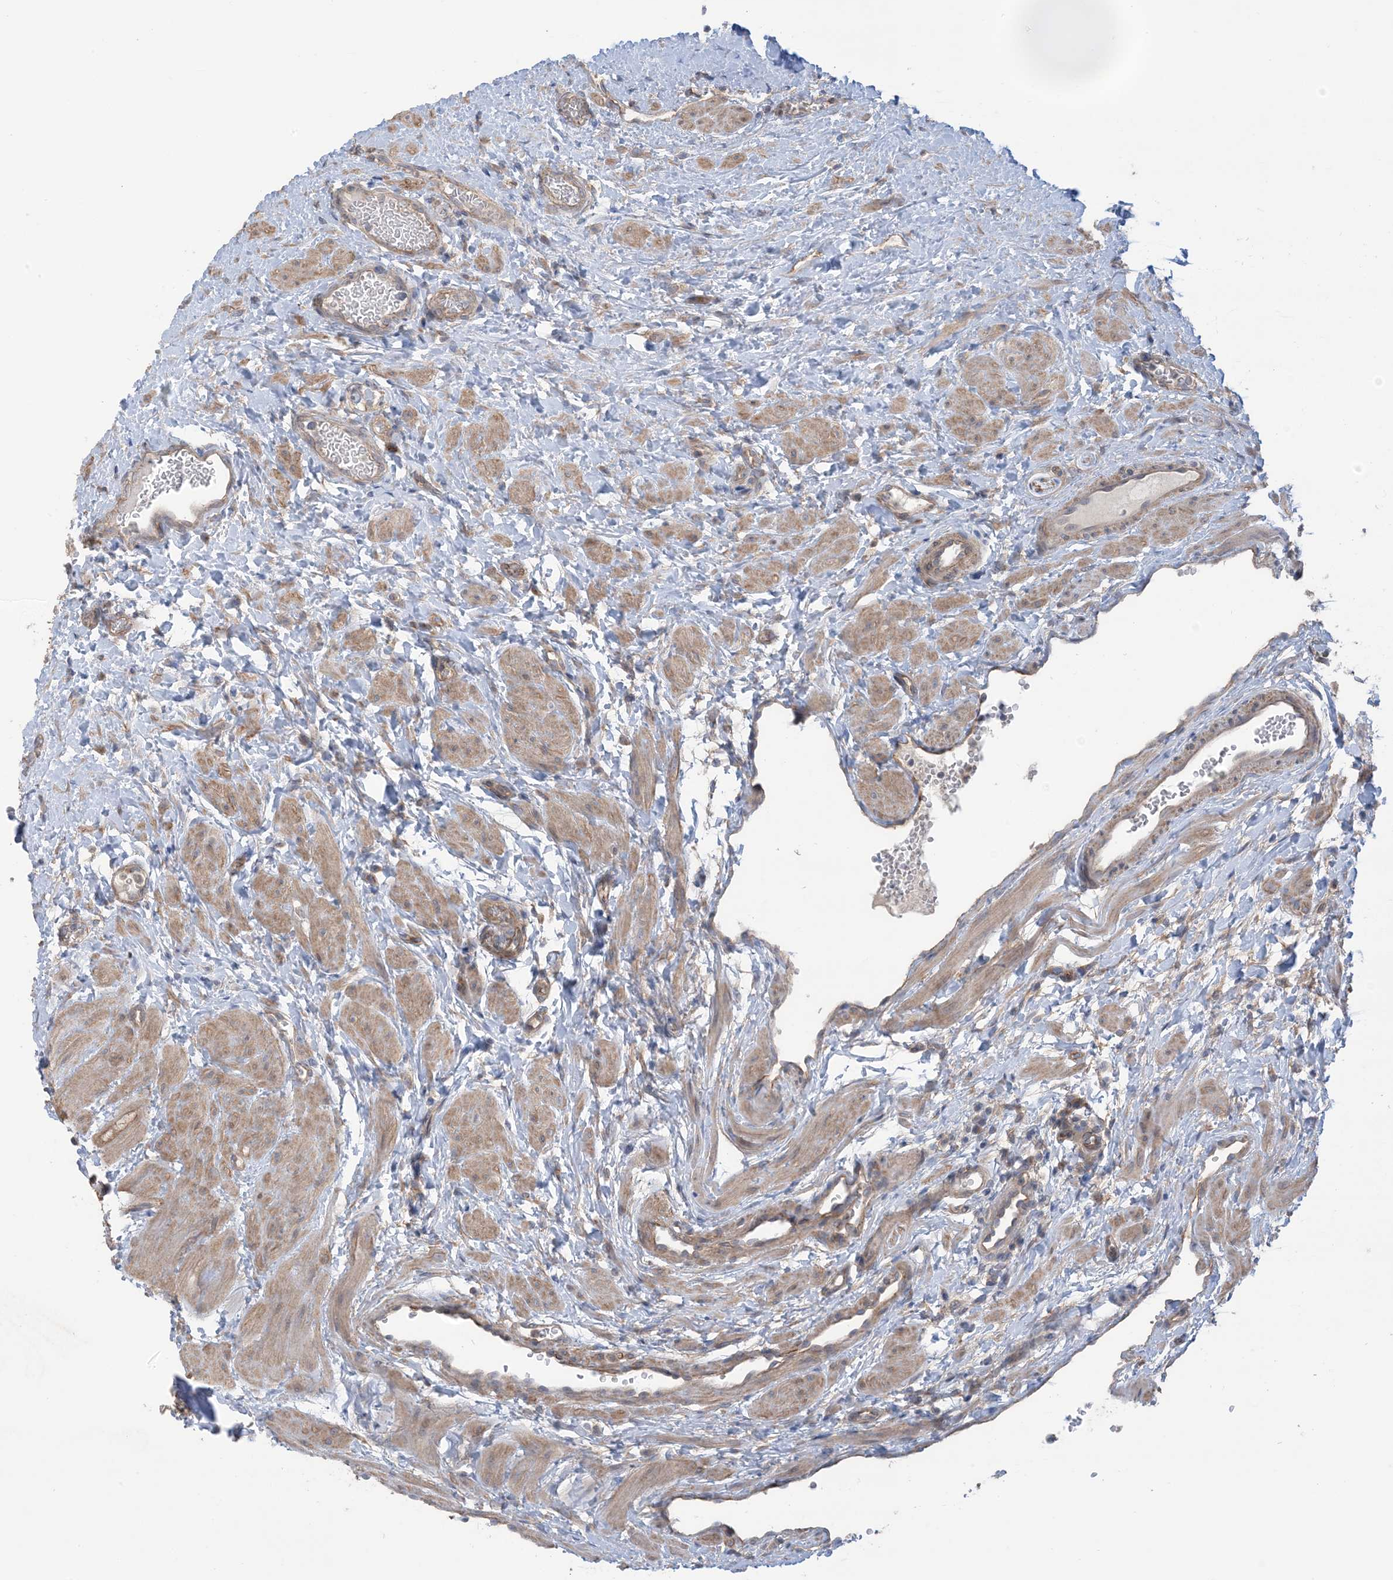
{"staining": {"intensity": "weak", "quantity": "25%-75%", "location": "cytoplasmic/membranous"}, "tissue": "ovary", "cell_type": "Ovarian stroma cells", "image_type": "normal", "snomed": [{"axis": "morphology", "description": "Normal tissue, NOS"}, {"axis": "morphology", "description": "Cyst, NOS"}, {"axis": "topography", "description": "Ovary"}], "caption": "Immunohistochemistry (IHC) histopathology image of unremarkable ovary stained for a protein (brown), which displays low levels of weak cytoplasmic/membranous positivity in about 25%-75% of ovarian stroma cells.", "gene": "CCNY", "patient": {"sex": "female", "age": 33}}